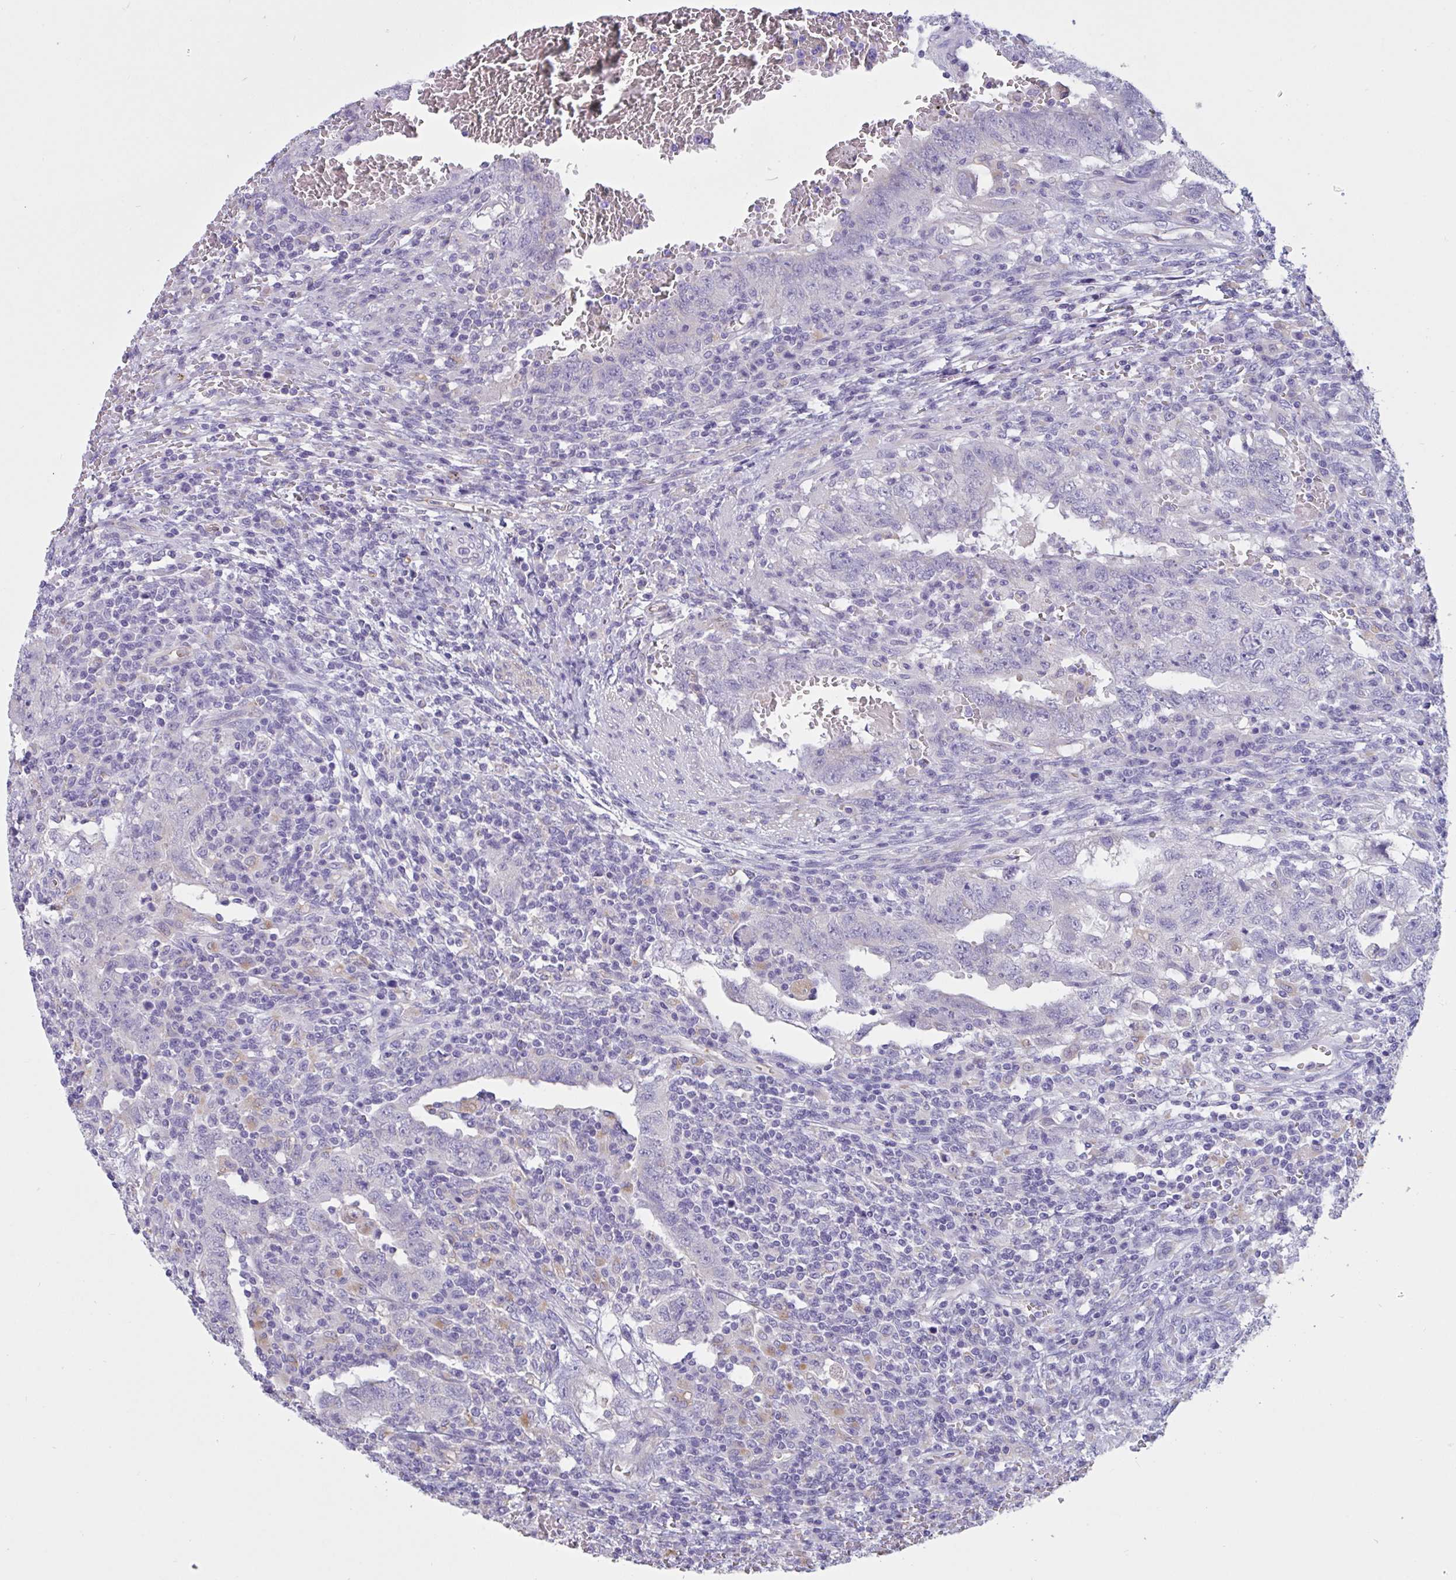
{"staining": {"intensity": "negative", "quantity": "none", "location": "none"}, "tissue": "testis cancer", "cell_type": "Tumor cells", "image_type": "cancer", "snomed": [{"axis": "morphology", "description": "Carcinoma, Embryonal, NOS"}, {"axis": "topography", "description": "Testis"}], "caption": "Tumor cells show no significant protein staining in embryonal carcinoma (testis). Brightfield microscopy of immunohistochemistry (IHC) stained with DAB (3,3'-diaminobenzidine) (brown) and hematoxylin (blue), captured at high magnification.", "gene": "RPL22L1", "patient": {"sex": "male", "age": 26}}